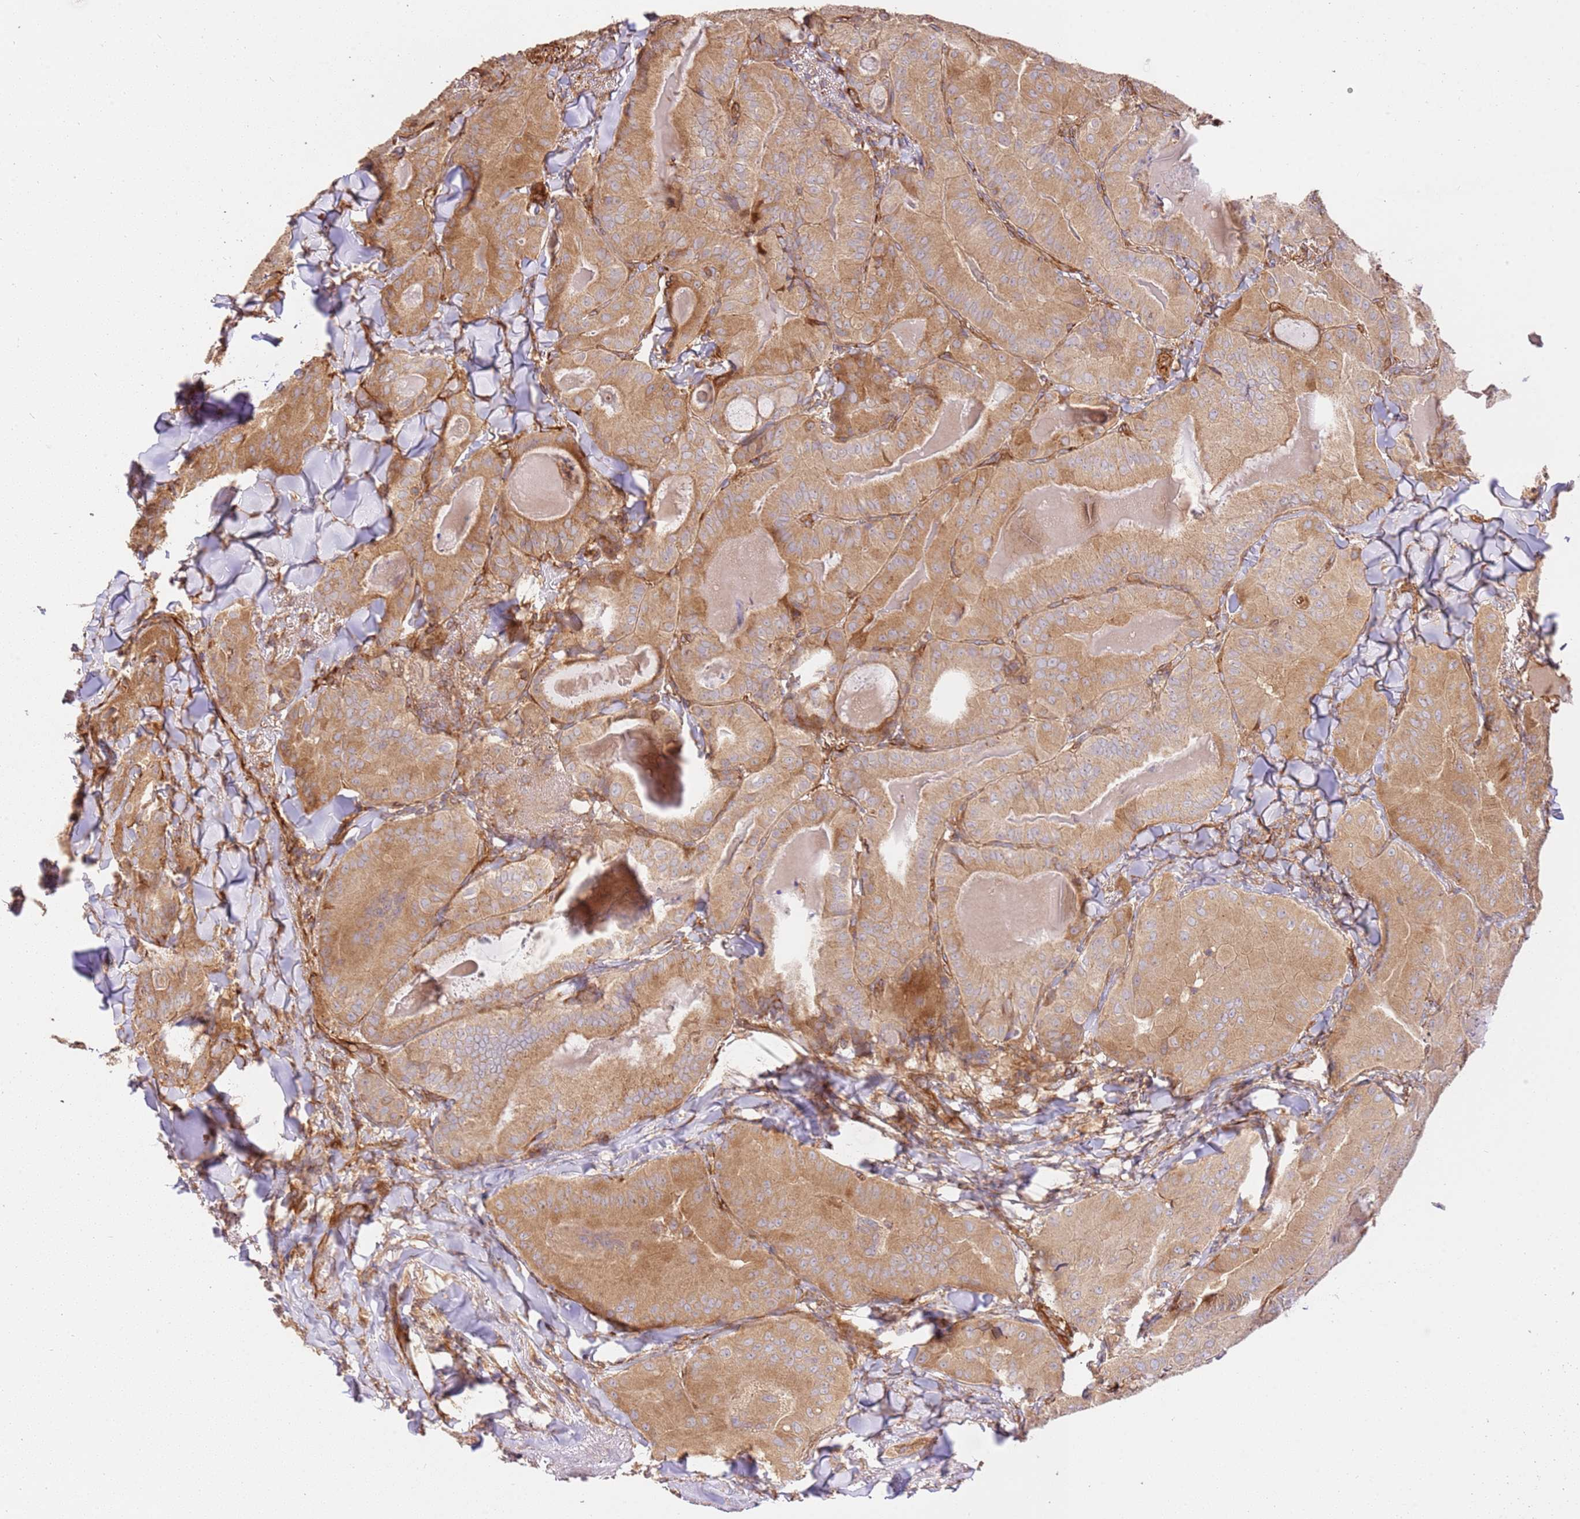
{"staining": {"intensity": "moderate", "quantity": ">75%", "location": "cytoplasmic/membranous"}, "tissue": "thyroid cancer", "cell_type": "Tumor cells", "image_type": "cancer", "snomed": [{"axis": "morphology", "description": "Papillary adenocarcinoma, NOS"}, {"axis": "topography", "description": "Thyroid gland"}], "caption": "Immunohistochemical staining of human thyroid papillary adenocarcinoma reveals moderate cytoplasmic/membranous protein staining in approximately >75% of tumor cells.", "gene": "ZBTB39", "patient": {"sex": "female", "age": 68}}